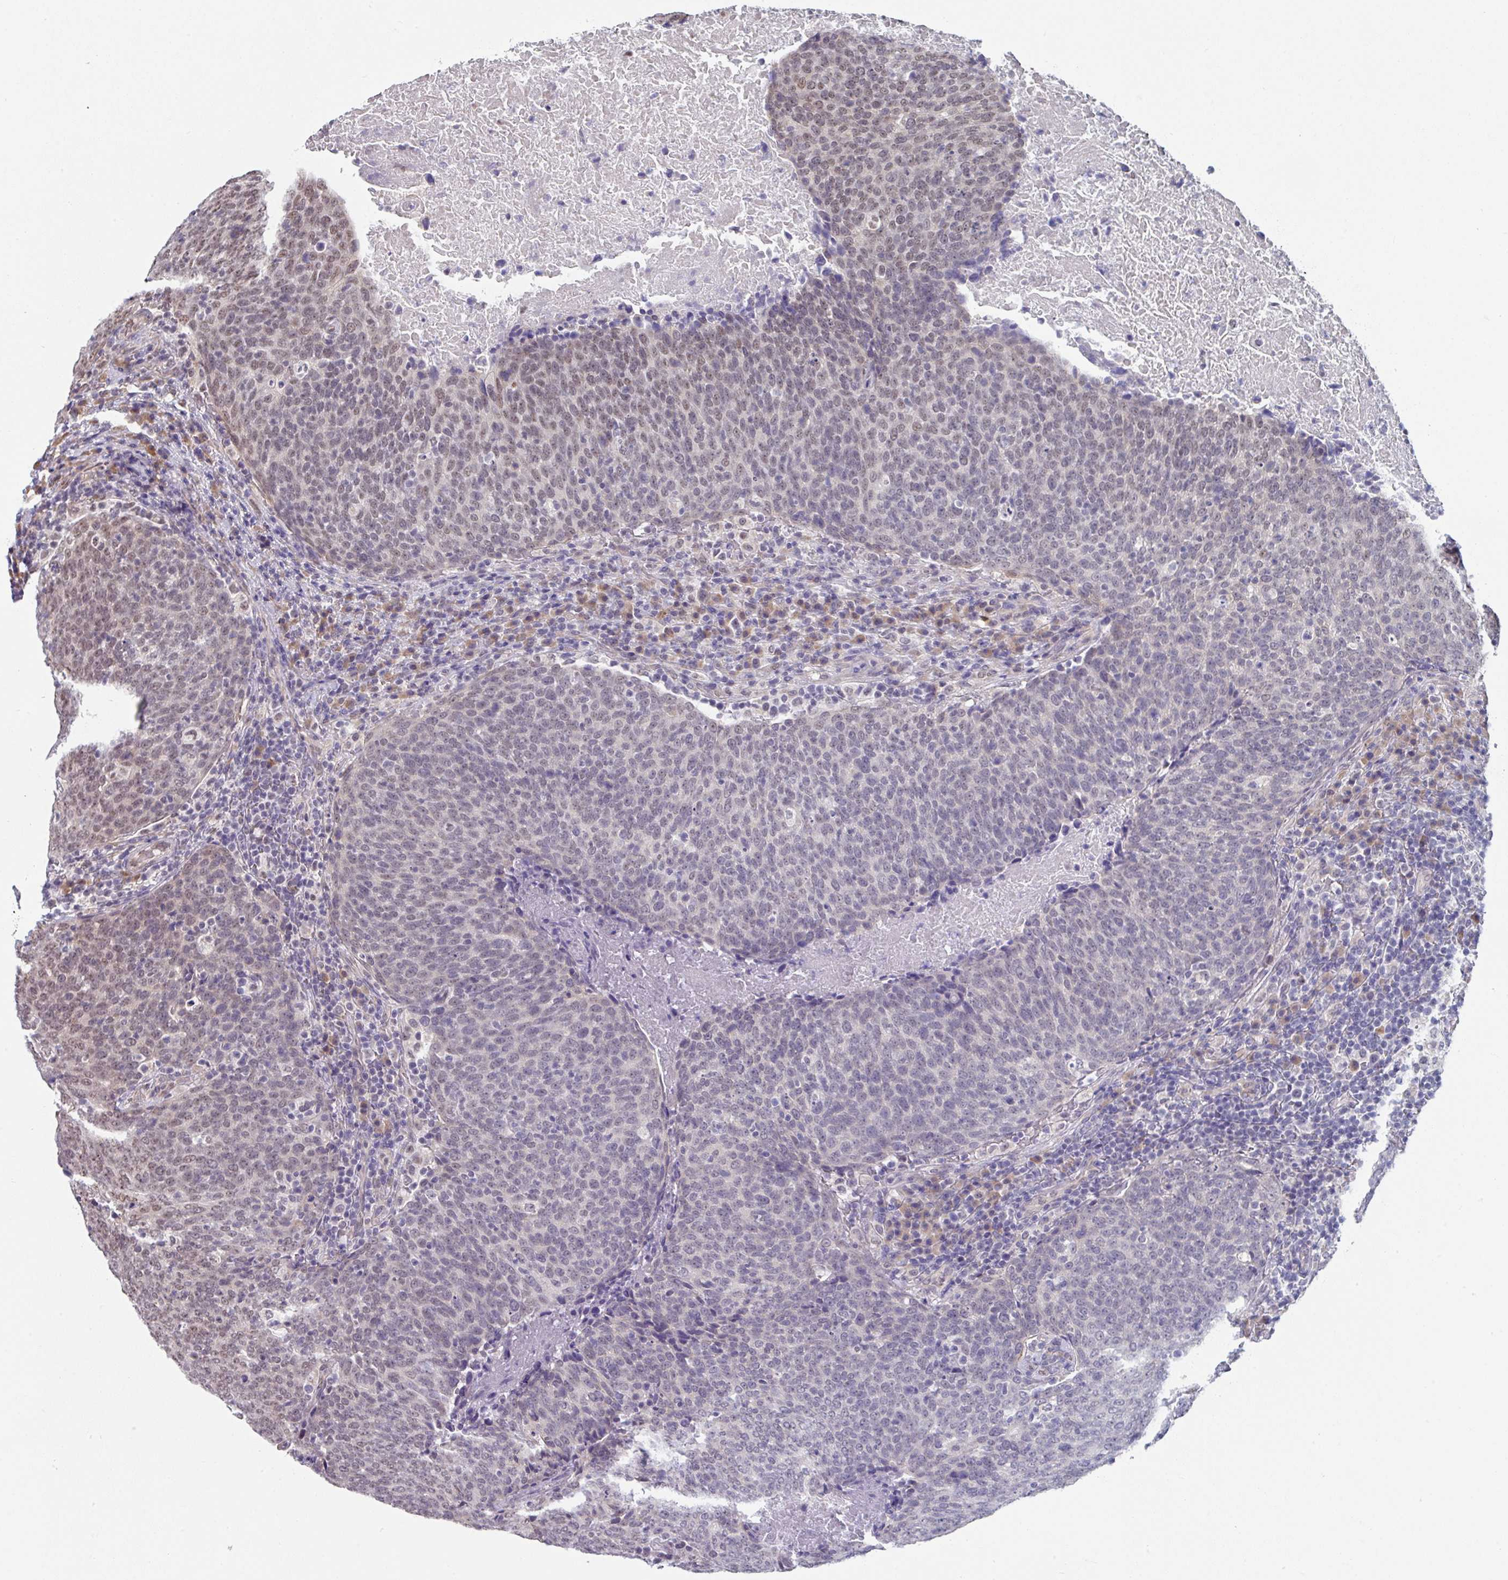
{"staining": {"intensity": "moderate", "quantity": "25%-75%", "location": "nuclear"}, "tissue": "head and neck cancer", "cell_type": "Tumor cells", "image_type": "cancer", "snomed": [{"axis": "morphology", "description": "Squamous cell carcinoma, NOS"}, {"axis": "morphology", "description": "Squamous cell carcinoma, metastatic, NOS"}, {"axis": "topography", "description": "Lymph node"}, {"axis": "topography", "description": "Head-Neck"}], "caption": "Protein expression analysis of human head and neck metastatic squamous cell carcinoma reveals moderate nuclear positivity in about 25%-75% of tumor cells. The protein is stained brown, and the nuclei are stained in blue (DAB (3,3'-diaminobenzidine) IHC with brightfield microscopy, high magnification).", "gene": "TMED5", "patient": {"sex": "male", "age": 62}}